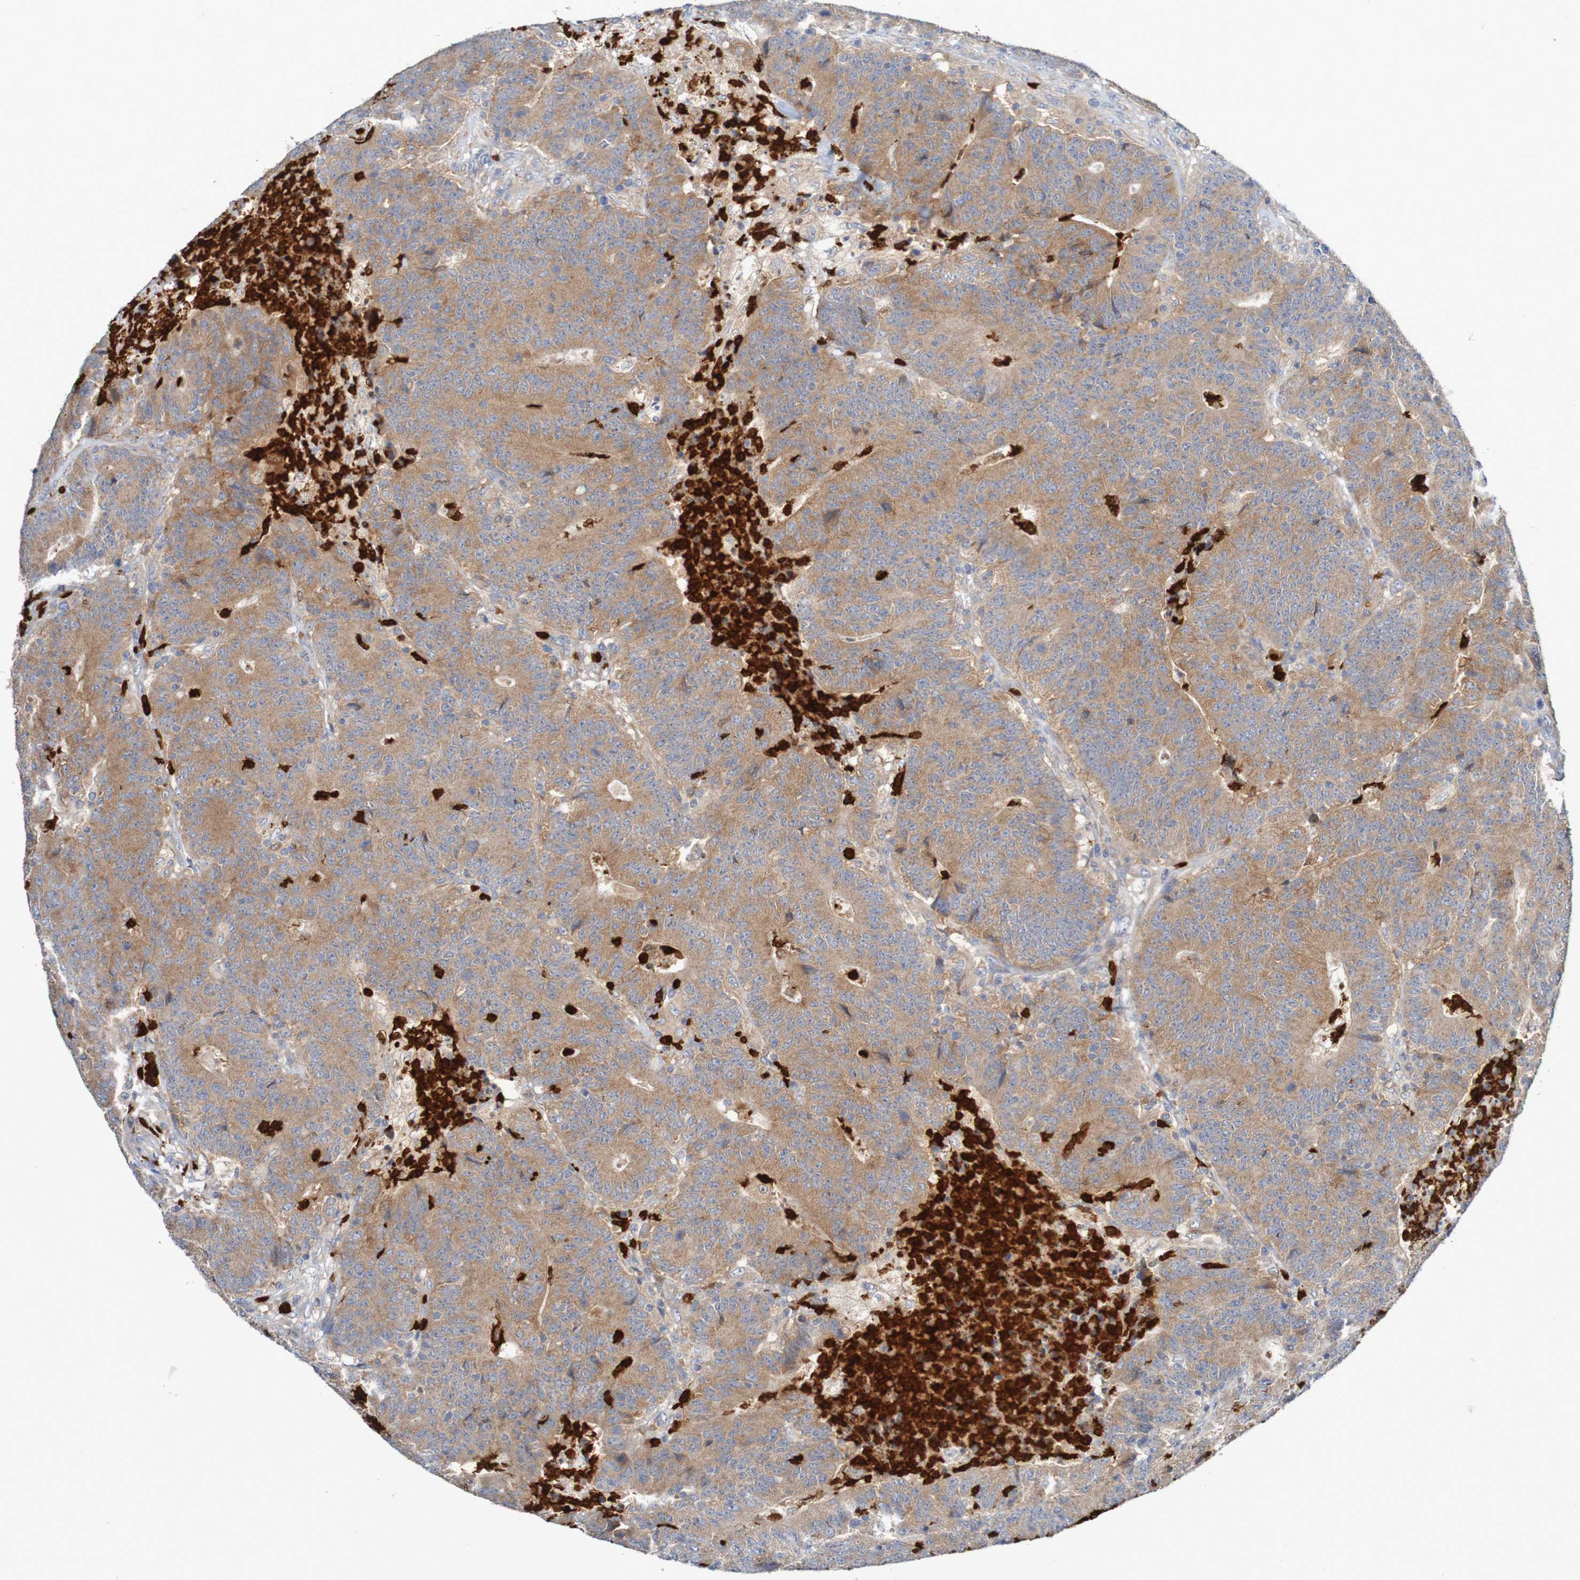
{"staining": {"intensity": "weak", "quantity": ">75%", "location": "cytoplasmic/membranous"}, "tissue": "colorectal cancer", "cell_type": "Tumor cells", "image_type": "cancer", "snomed": [{"axis": "morphology", "description": "Normal tissue, NOS"}, {"axis": "morphology", "description": "Adenocarcinoma, NOS"}, {"axis": "topography", "description": "Colon"}], "caption": "IHC (DAB) staining of human colorectal cancer reveals weak cytoplasmic/membranous protein expression in approximately >75% of tumor cells. (DAB (3,3'-diaminobenzidine) IHC, brown staining for protein, blue staining for nuclei).", "gene": "PARP4", "patient": {"sex": "female", "age": 75}}